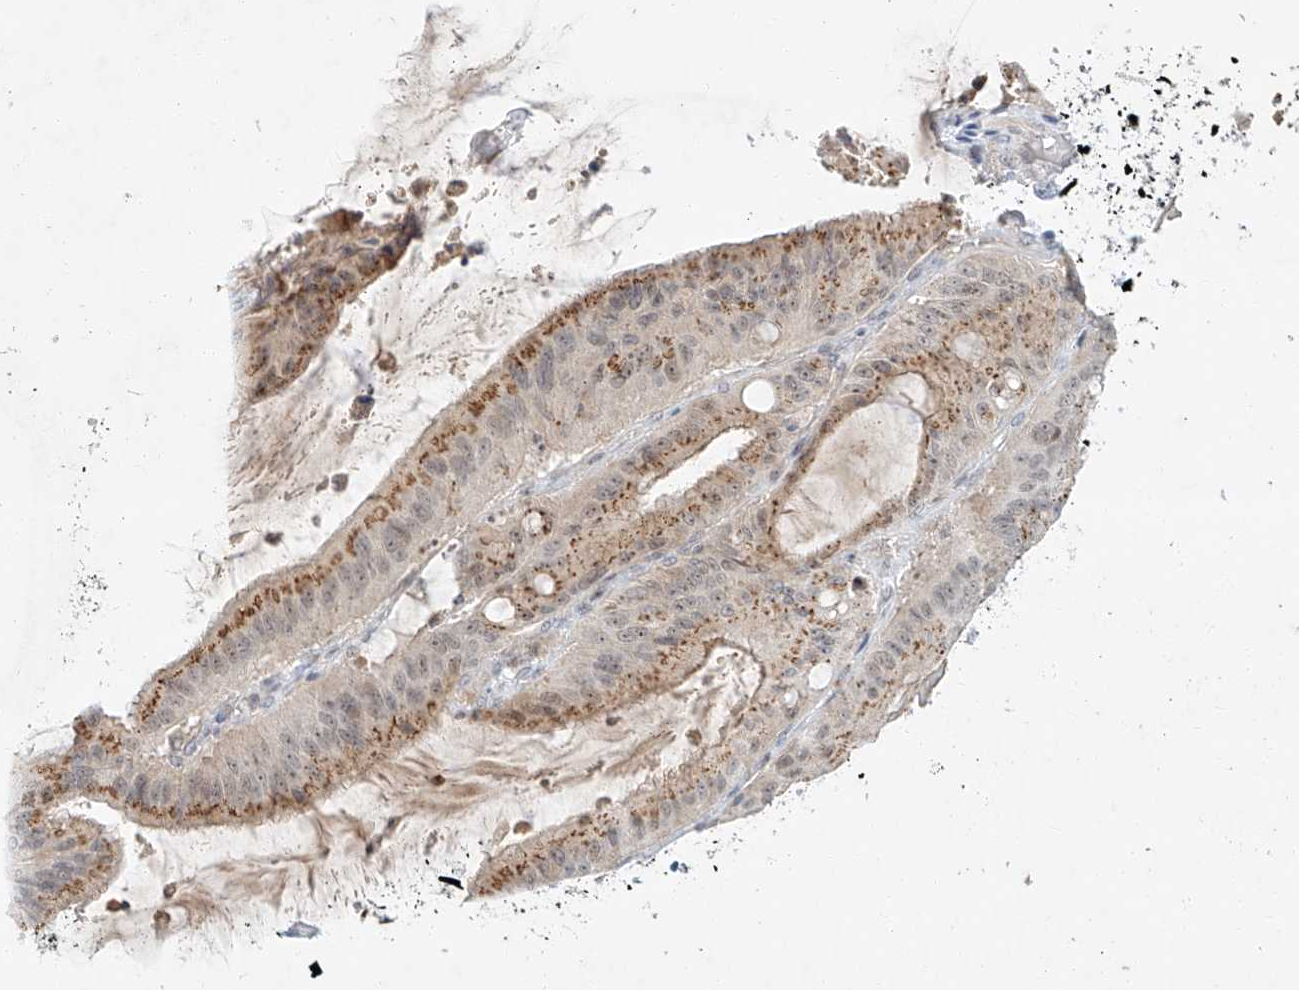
{"staining": {"intensity": "moderate", "quantity": ">75%", "location": "cytoplasmic/membranous"}, "tissue": "liver cancer", "cell_type": "Tumor cells", "image_type": "cancer", "snomed": [{"axis": "morphology", "description": "Normal tissue, NOS"}, {"axis": "morphology", "description": "Cholangiocarcinoma"}, {"axis": "topography", "description": "Liver"}, {"axis": "topography", "description": "Peripheral nerve tissue"}], "caption": "A medium amount of moderate cytoplasmic/membranous expression is seen in approximately >75% of tumor cells in cholangiocarcinoma (liver) tissue.", "gene": "PAK6", "patient": {"sex": "female", "age": 73}}